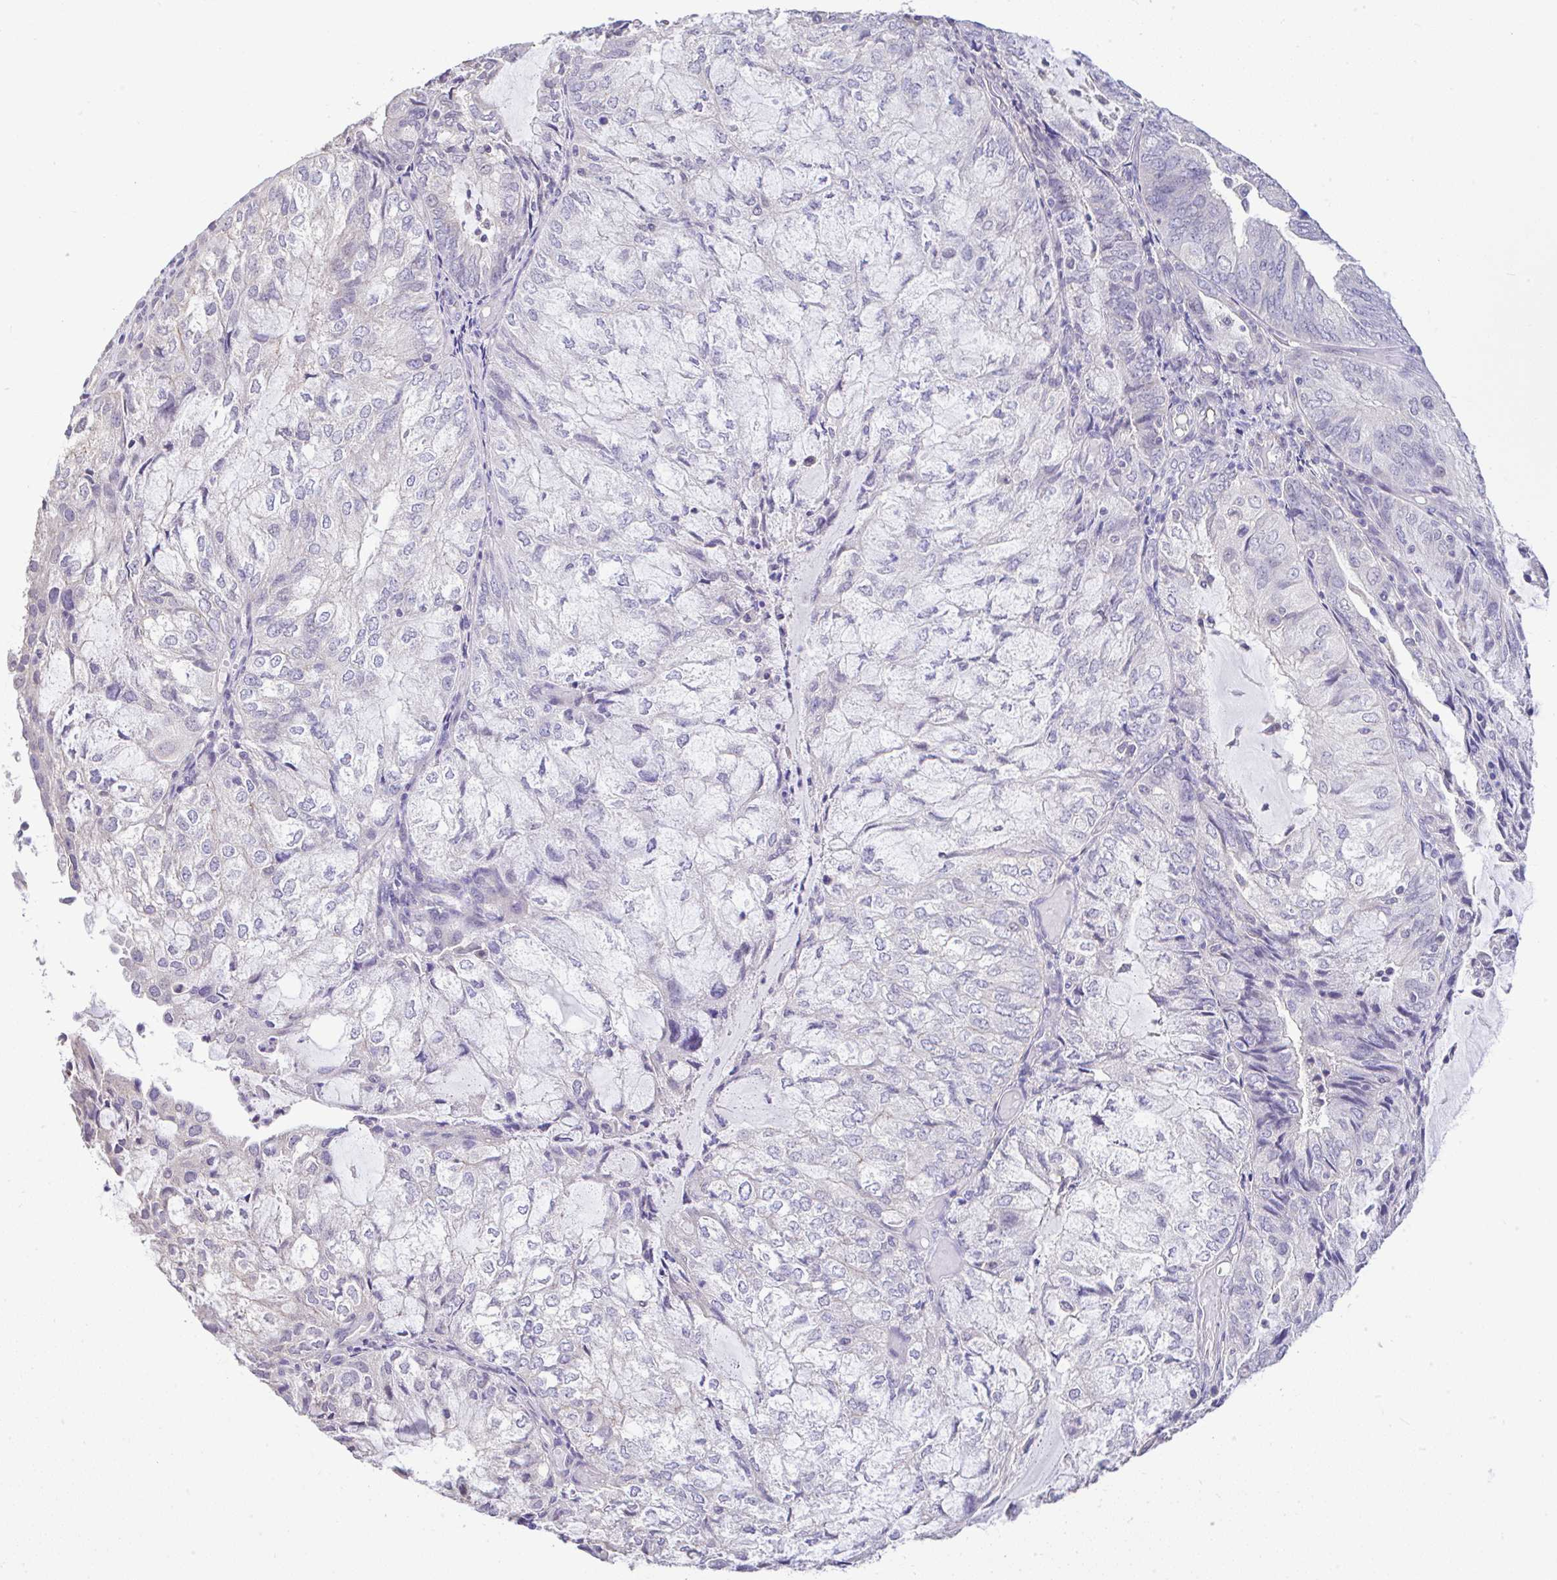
{"staining": {"intensity": "negative", "quantity": "none", "location": "none"}, "tissue": "endometrial cancer", "cell_type": "Tumor cells", "image_type": "cancer", "snomed": [{"axis": "morphology", "description": "Adenocarcinoma, NOS"}, {"axis": "topography", "description": "Endometrium"}], "caption": "The immunohistochemistry image has no significant positivity in tumor cells of endometrial cancer (adenocarcinoma) tissue. The staining is performed using DAB (3,3'-diaminobenzidine) brown chromogen with nuclei counter-stained in using hematoxylin.", "gene": "CTU1", "patient": {"sex": "female", "age": 81}}